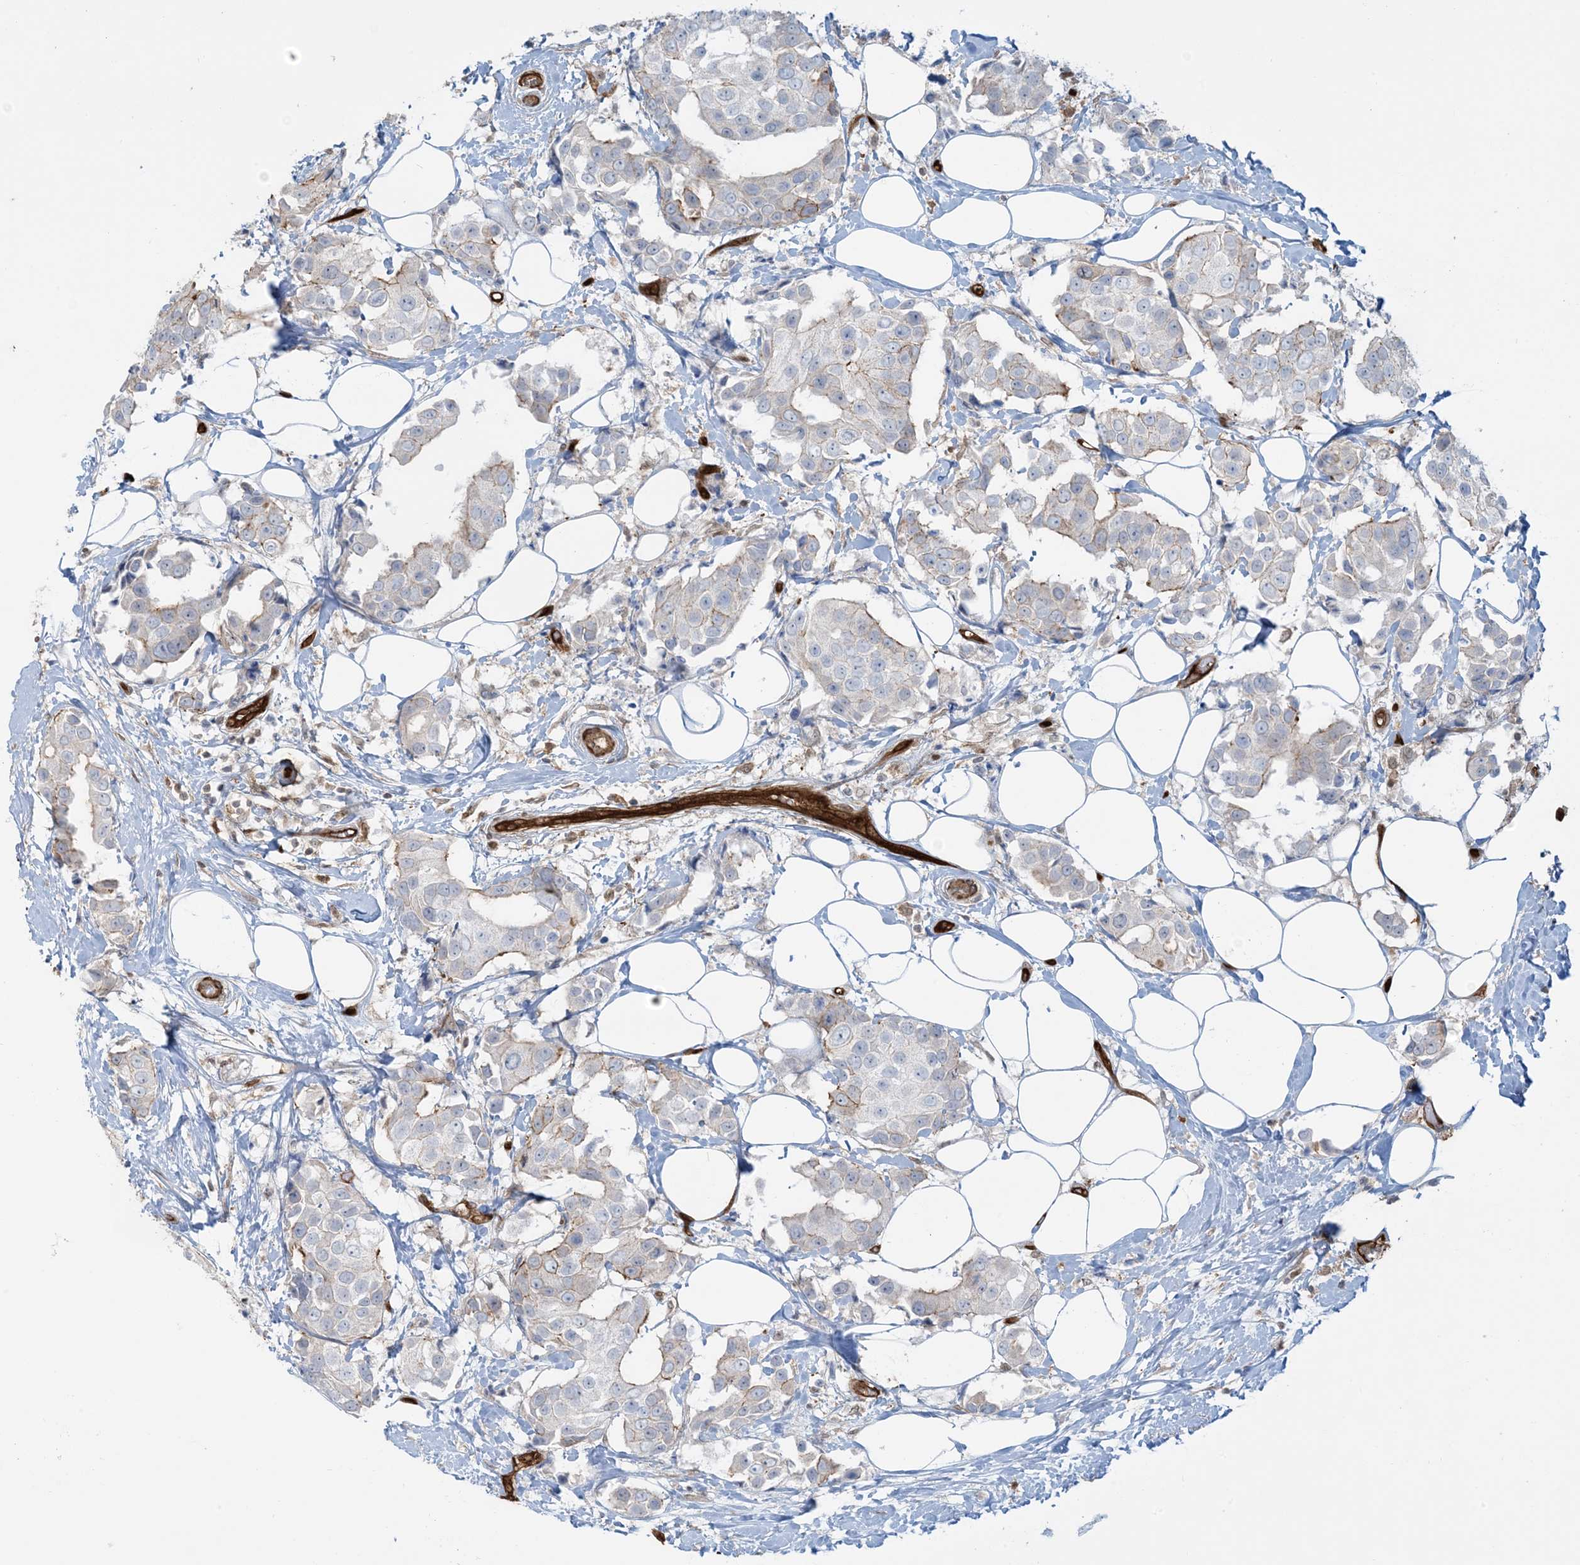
{"staining": {"intensity": "weak", "quantity": "<25%", "location": "cytoplasmic/membranous"}, "tissue": "breast cancer", "cell_type": "Tumor cells", "image_type": "cancer", "snomed": [{"axis": "morphology", "description": "Normal tissue, NOS"}, {"axis": "morphology", "description": "Duct carcinoma"}, {"axis": "topography", "description": "Breast"}], "caption": "Immunohistochemical staining of human breast cancer (intraductal carcinoma) exhibits no significant positivity in tumor cells. (Immunohistochemistry (ihc), brightfield microscopy, high magnification).", "gene": "PPM1F", "patient": {"sex": "female", "age": 39}}